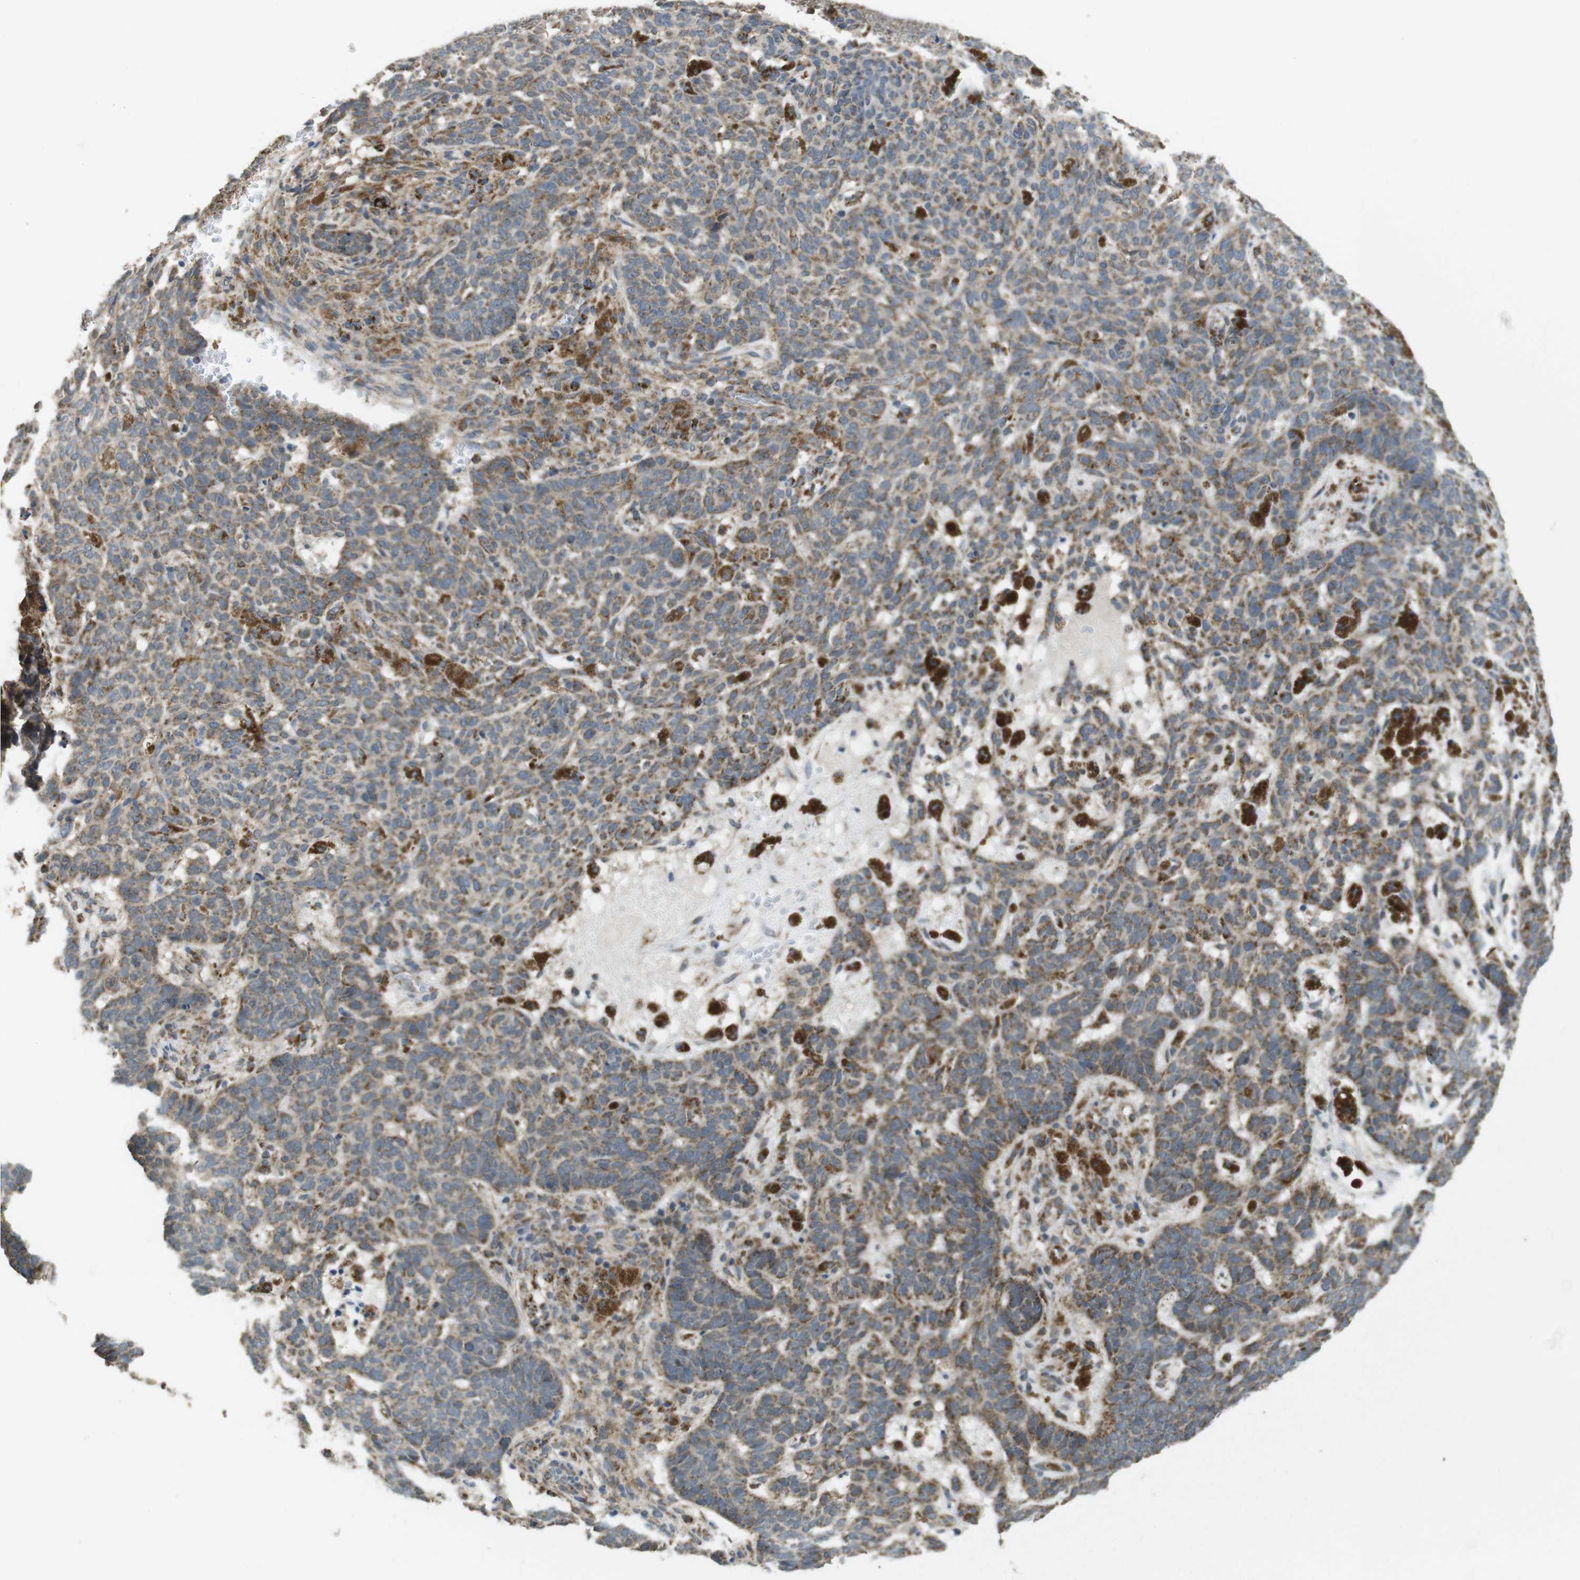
{"staining": {"intensity": "moderate", "quantity": "25%-75%", "location": "cytoplasmic/membranous"}, "tissue": "skin cancer", "cell_type": "Tumor cells", "image_type": "cancer", "snomed": [{"axis": "morphology", "description": "Basal cell carcinoma"}, {"axis": "topography", "description": "Skin"}], "caption": "There is medium levels of moderate cytoplasmic/membranous positivity in tumor cells of skin cancer, as demonstrated by immunohistochemical staining (brown color).", "gene": "CALHM2", "patient": {"sex": "male", "age": 85}}